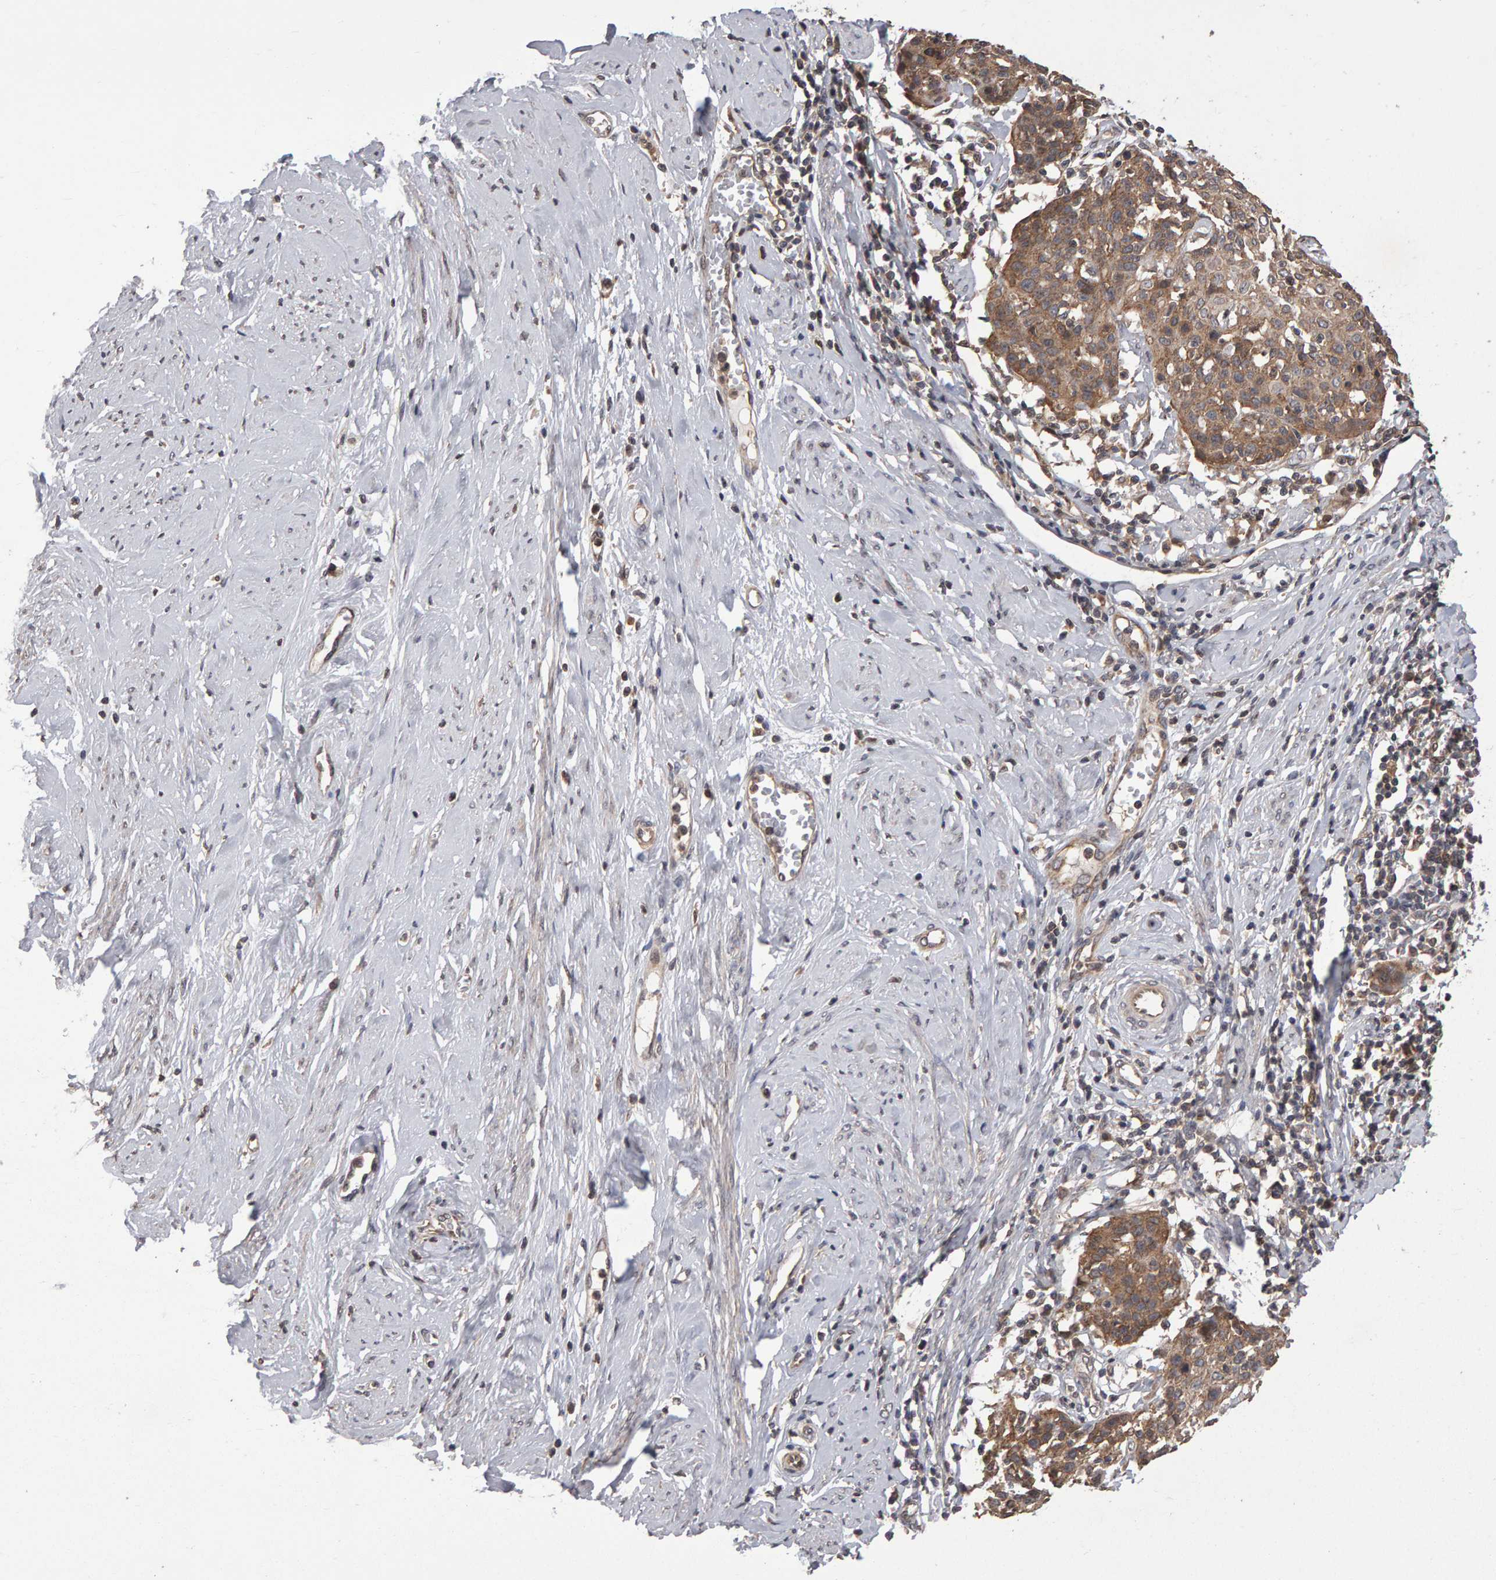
{"staining": {"intensity": "moderate", "quantity": ">75%", "location": "cytoplasmic/membranous"}, "tissue": "cervical cancer", "cell_type": "Tumor cells", "image_type": "cancer", "snomed": [{"axis": "morphology", "description": "Squamous cell carcinoma, NOS"}, {"axis": "topography", "description": "Cervix"}], "caption": "Tumor cells show moderate cytoplasmic/membranous staining in approximately >75% of cells in squamous cell carcinoma (cervical).", "gene": "SCRIB", "patient": {"sex": "female", "age": 38}}